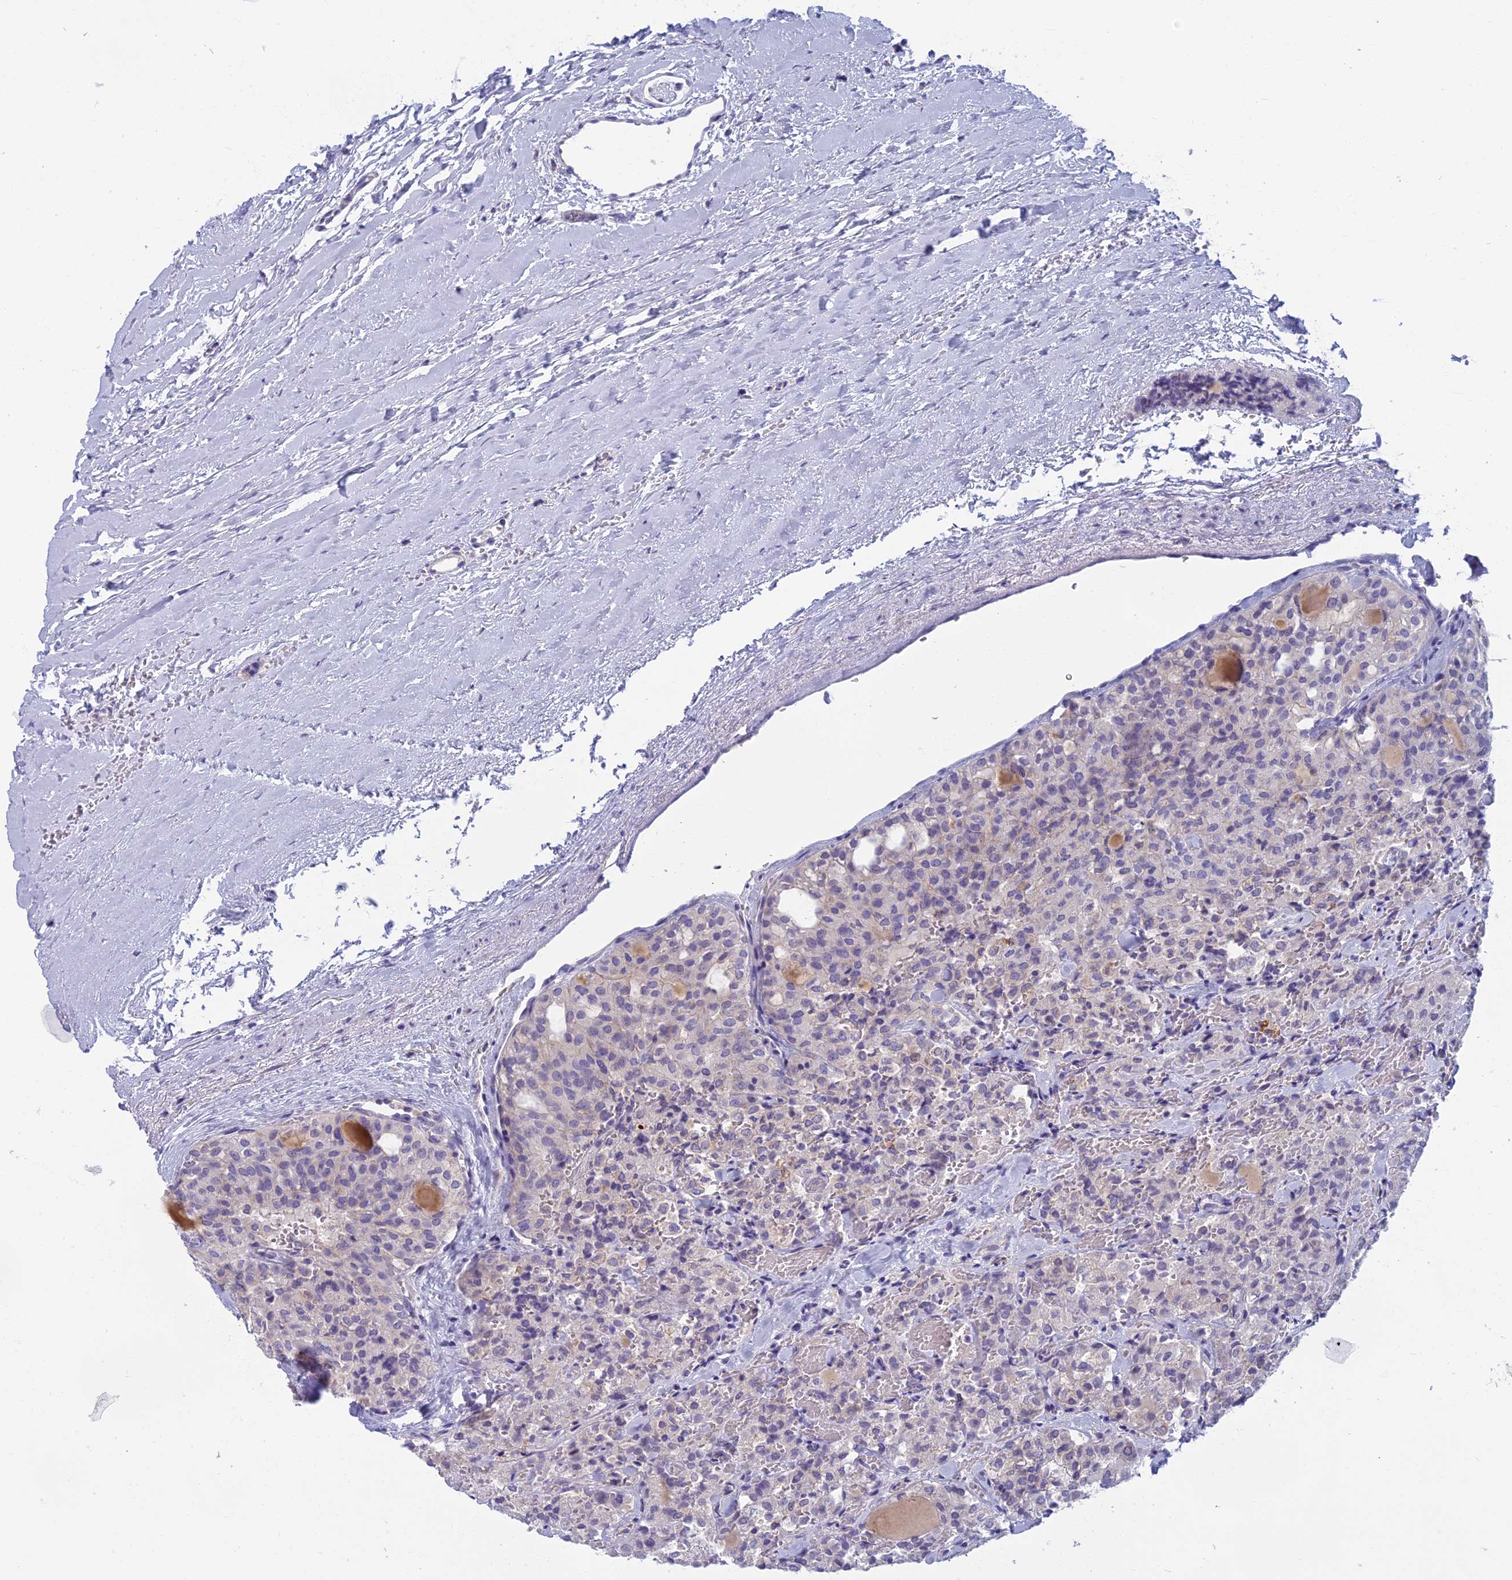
{"staining": {"intensity": "negative", "quantity": "none", "location": "none"}, "tissue": "thyroid cancer", "cell_type": "Tumor cells", "image_type": "cancer", "snomed": [{"axis": "morphology", "description": "Follicular adenoma carcinoma, NOS"}, {"axis": "topography", "description": "Thyroid gland"}], "caption": "Thyroid cancer was stained to show a protein in brown. There is no significant positivity in tumor cells. The staining was performed using DAB to visualize the protein expression in brown, while the nuclei were stained in blue with hematoxylin (Magnification: 20x).", "gene": "SEMA7A", "patient": {"sex": "male", "age": 75}}